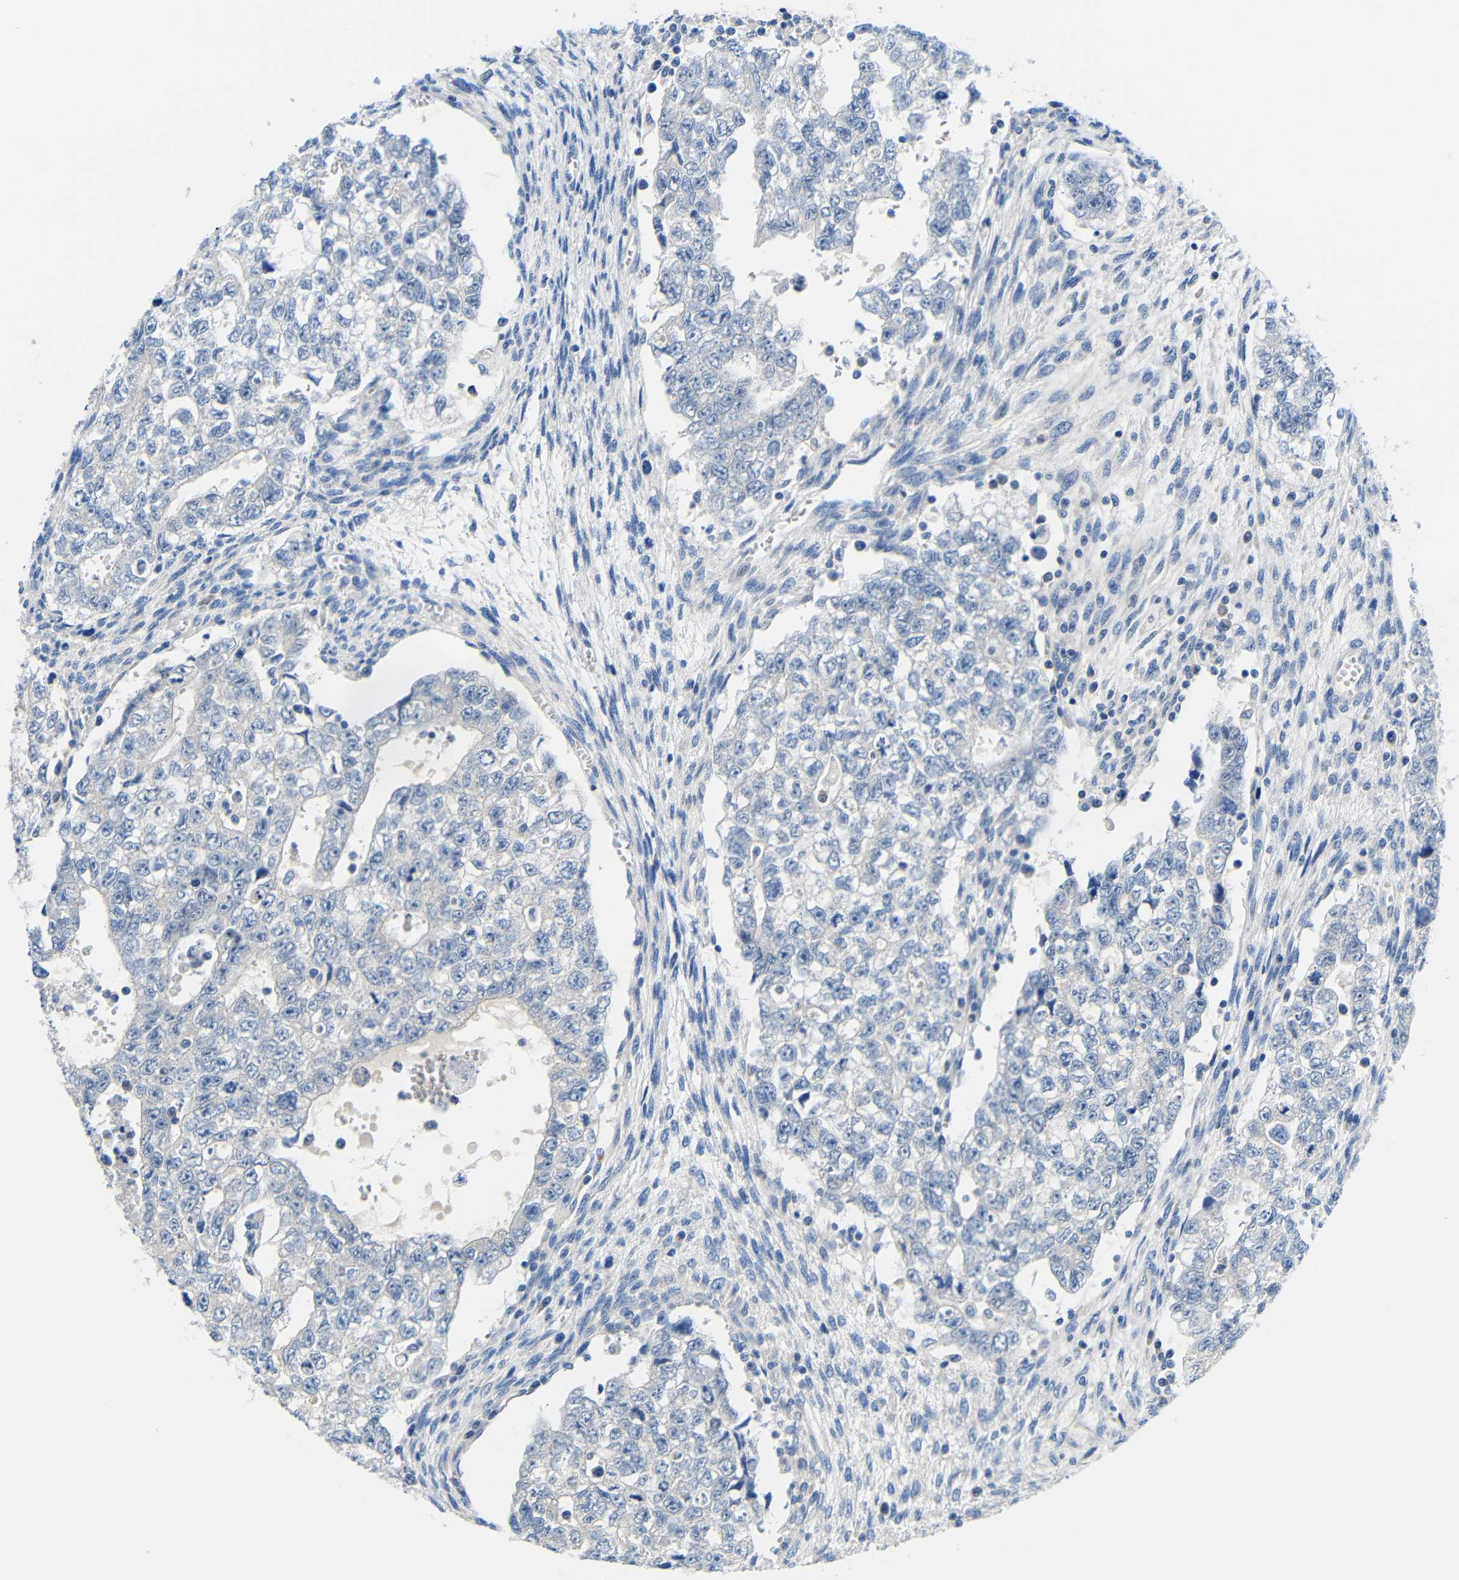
{"staining": {"intensity": "negative", "quantity": "none", "location": "none"}, "tissue": "testis cancer", "cell_type": "Tumor cells", "image_type": "cancer", "snomed": [{"axis": "morphology", "description": "Seminoma, NOS"}, {"axis": "morphology", "description": "Carcinoma, Embryonal, NOS"}, {"axis": "topography", "description": "Testis"}], "caption": "Testis cancer stained for a protein using immunohistochemistry reveals no expression tumor cells.", "gene": "NEGR1", "patient": {"sex": "male", "age": 38}}